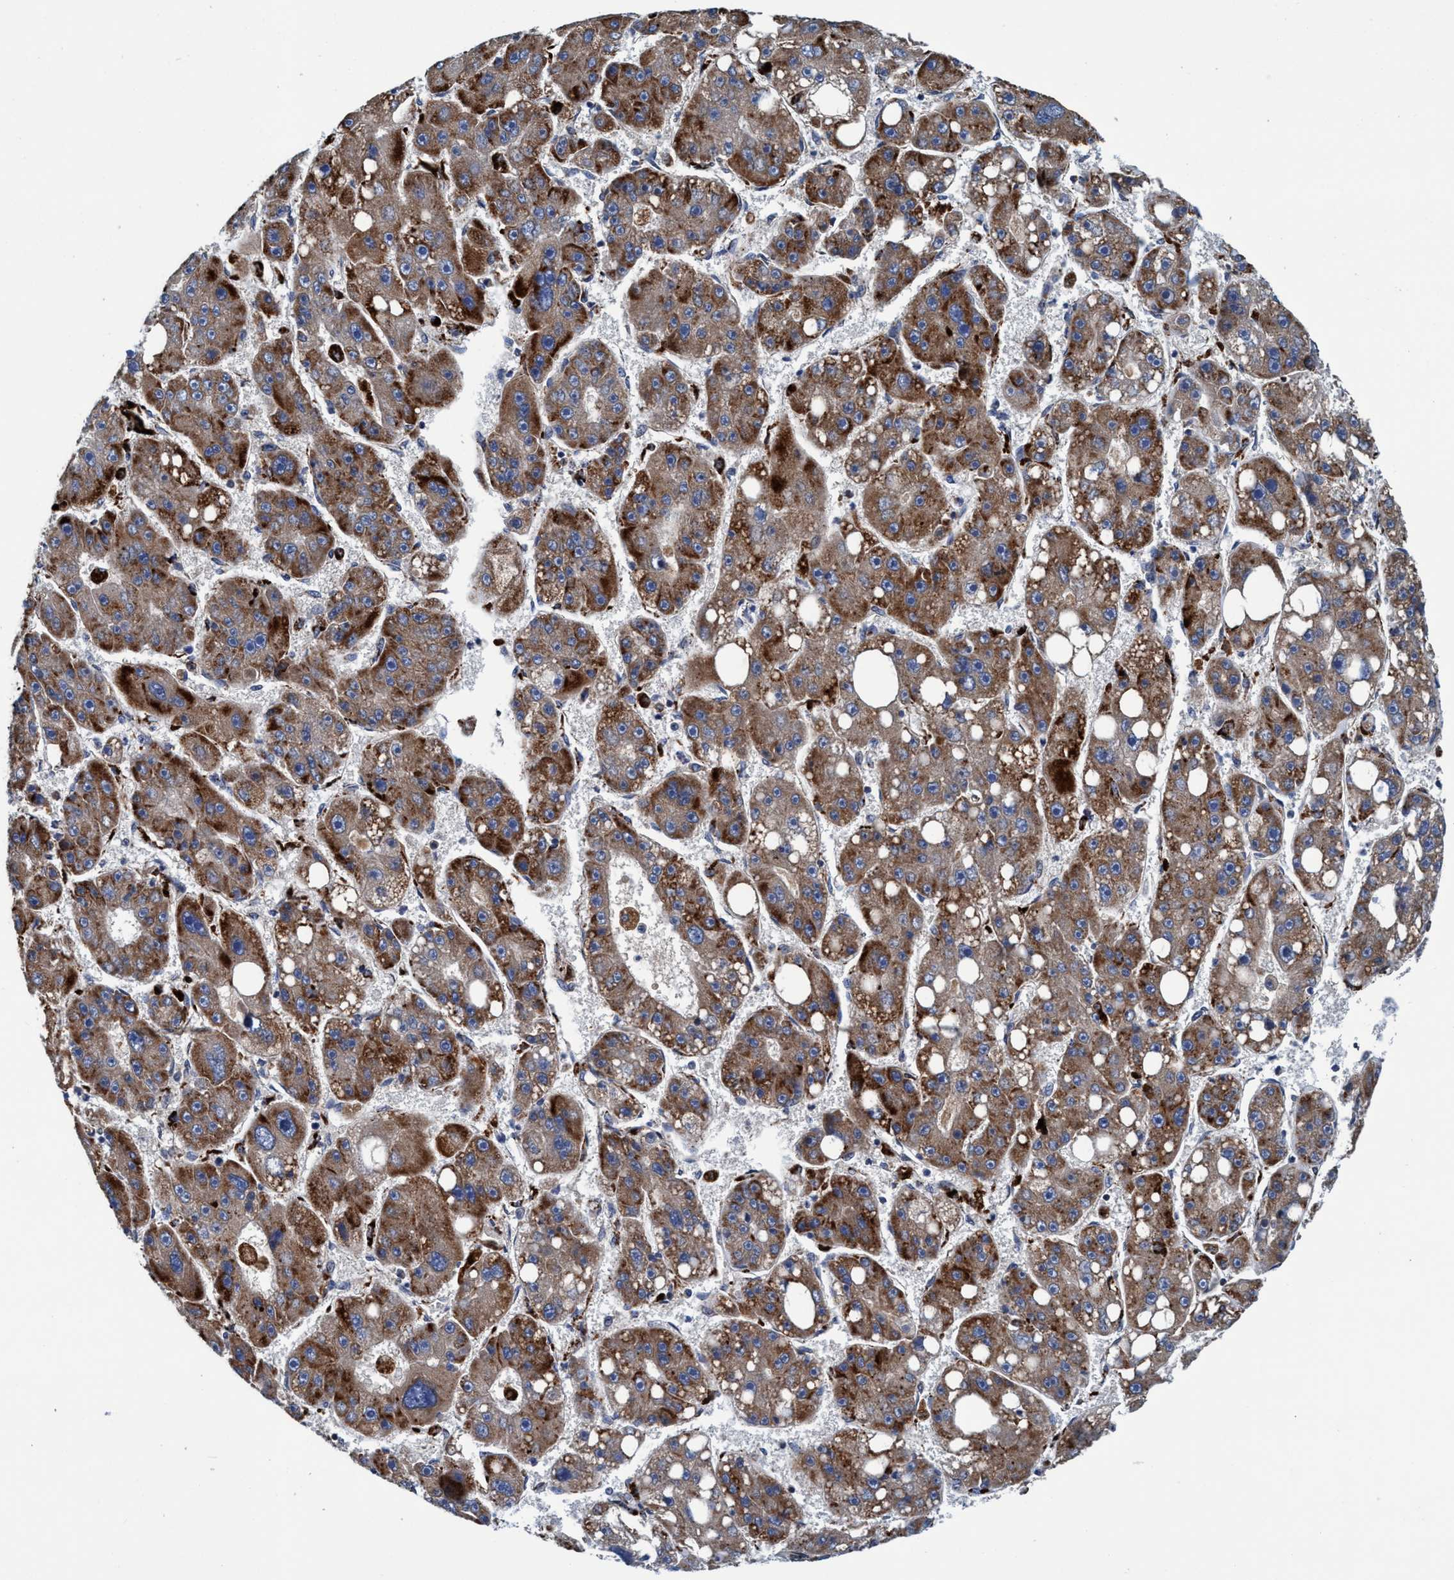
{"staining": {"intensity": "moderate", "quantity": ">75%", "location": "cytoplasmic/membranous"}, "tissue": "liver cancer", "cell_type": "Tumor cells", "image_type": "cancer", "snomed": [{"axis": "morphology", "description": "Carcinoma, Hepatocellular, NOS"}, {"axis": "topography", "description": "Liver"}], "caption": "The photomicrograph demonstrates a brown stain indicating the presence of a protein in the cytoplasmic/membranous of tumor cells in liver cancer (hepatocellular carcinoma). (DAB IHC, brown staining for protein, blue staining for nuclei).", "gene": "ENDOG", "patient": {"sex": "female", "age": 61}}